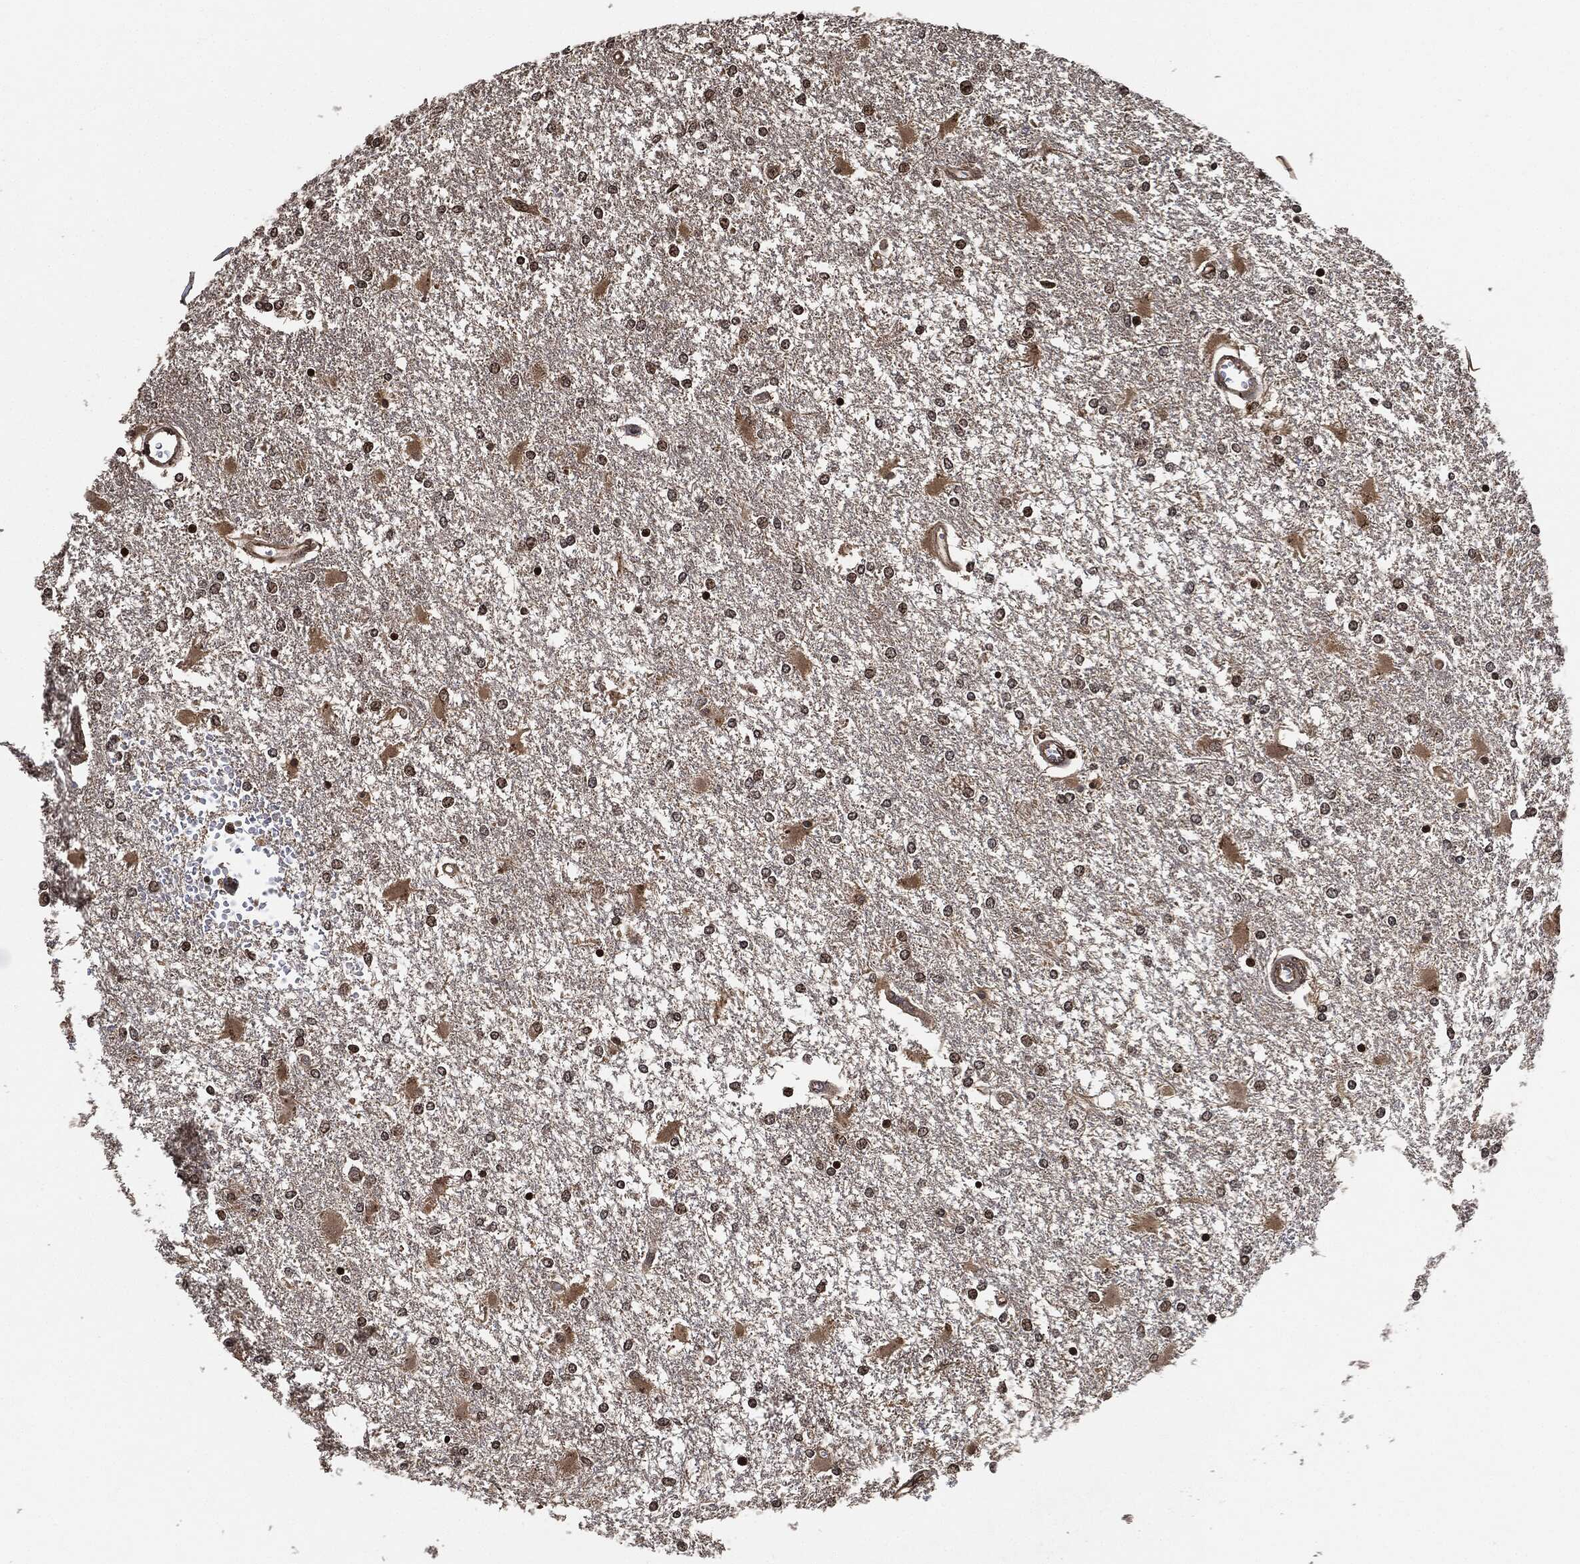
{"staining": {"intensity": "weak", "quantity": "25%-75%", "location": "cytoplasmic/membranous,nuclear"}, "tissue": "glioma", "cell_type": "Tumor cells", "image_type": "cancer", "snomed": [{"axis": "morphology", "description": "Glioma, malignant, High grade"}, {"axis": "topography", "description": "Cerebral cortex"}], "caption": "Immunohistochemical staining of human glioma shows low levels of weak cytoplasmic/membranous and nuclear positivity in approximately 25%-75% of tumor cells.", "gene": "PDK1", "patient": {"sex": "male", "age": 79}}